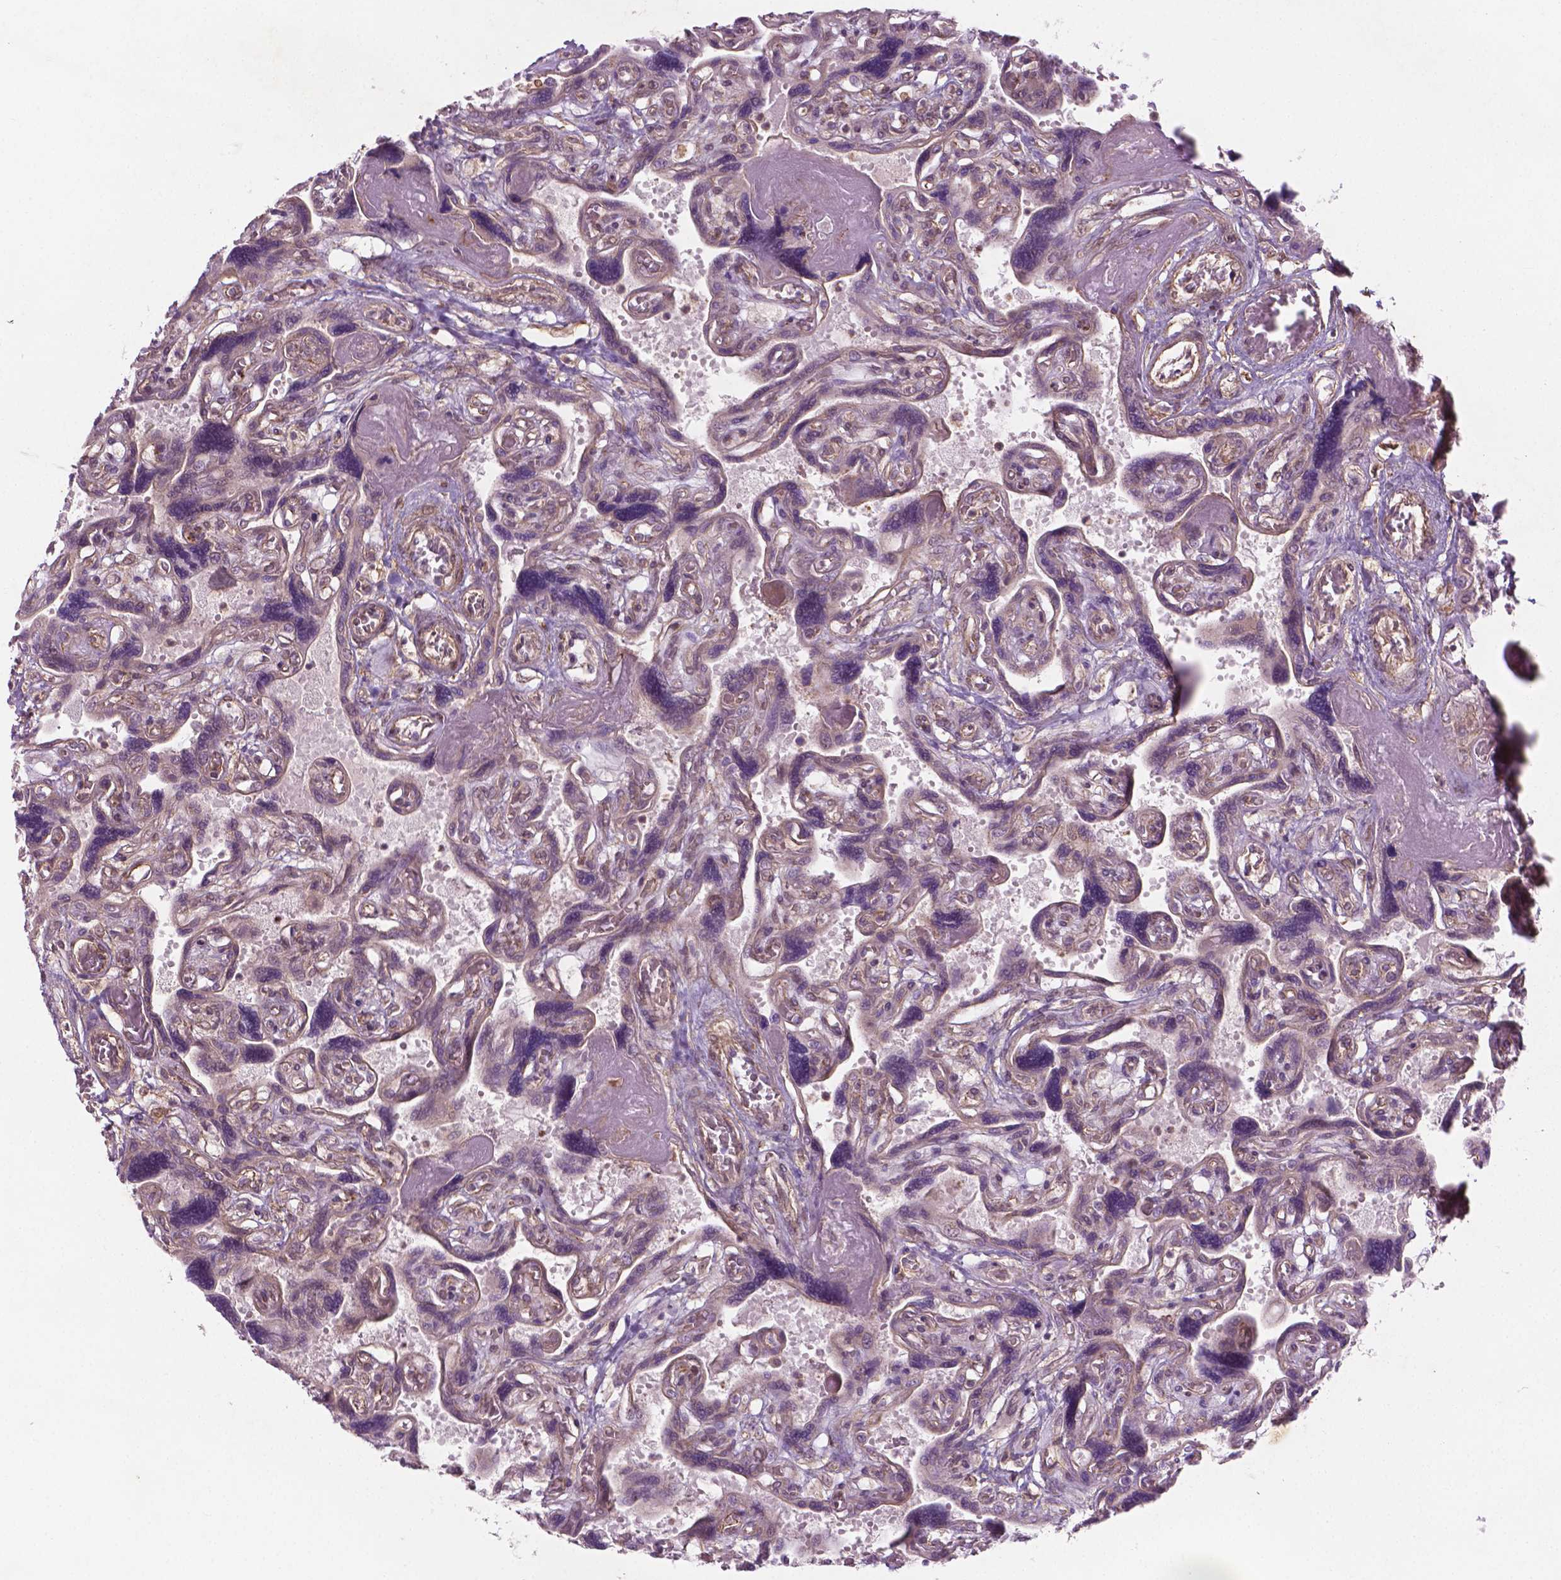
{"staining": {"intensity": "weak", "quantity": "25%-75%", "location": "cytoplasmic/membranous"}, "tissue": "placenta", "cell_type": "Trophoblastic cells", "image_type": "normal", "snomed": [{"axis": "morphology", "description": "Normal tissue, NOS"}, {"axis": "topography", "description": "Placenta"}], "caption": "This is an image of immunohistochemistry (IHC) staining of normal placenta, which shows weak positivity in the cytoplasmic/membranous of trophoblastic cells.", "gene": "TCHP", "patient": {"sex": "female", "age": 32}}